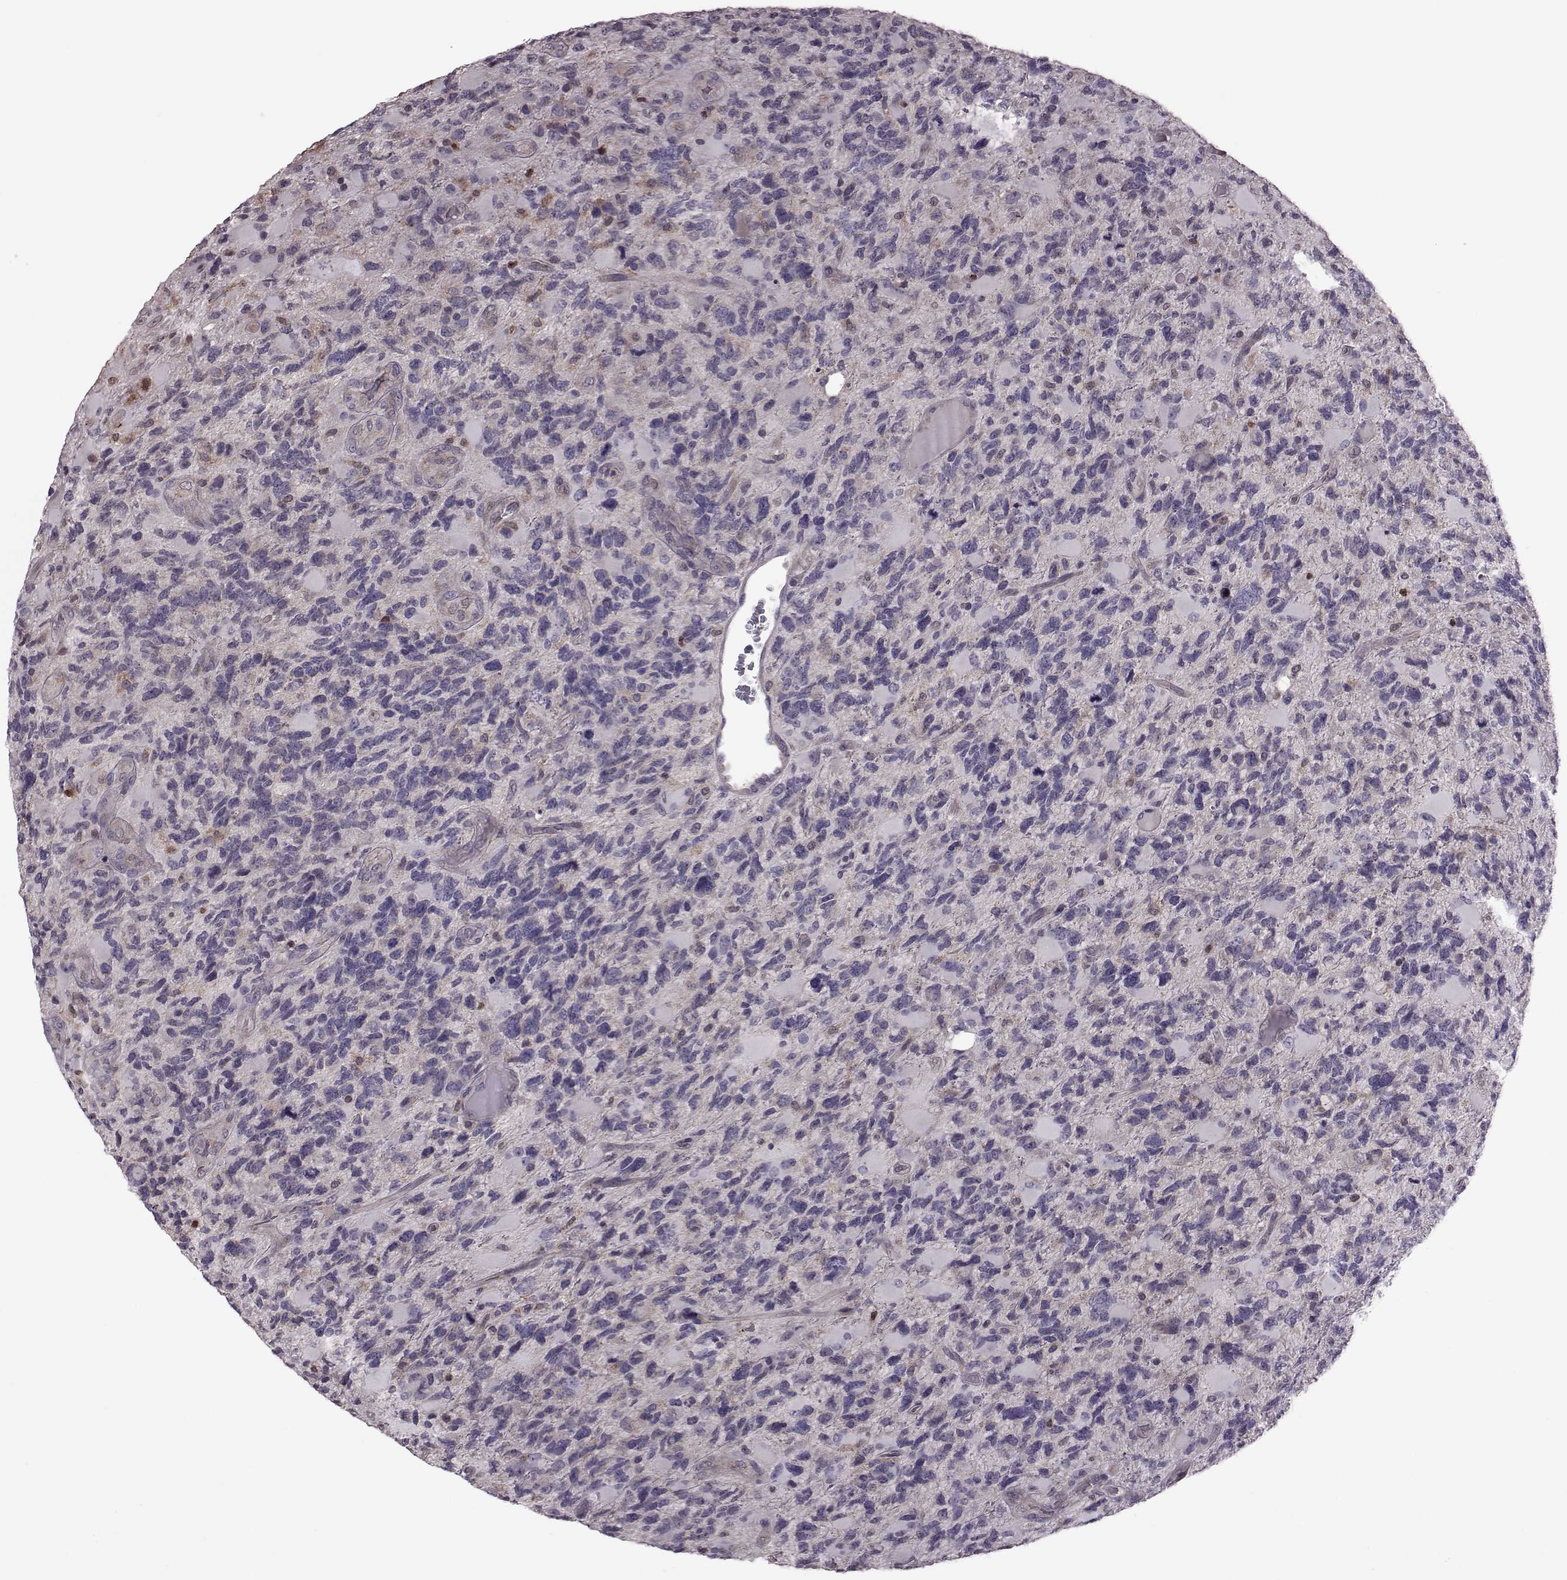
{"staining": {"intensity": "negative", "quantity": "none", "location": "none"}, "tissue": "glioma", "cell_type": "Tumor cells", "image_type": "cancer", "snomed": [{"axis": "morphology", "description": "Glioma, malignant, High grade"}, {"axis": "topography", "description": "Brain"}], "caption": "IHC of malignant high-grade glioma reveals no expression in tumor cells.", "gene": "CDC42SE1", "patient": {"sex": "female", "age": 71}}